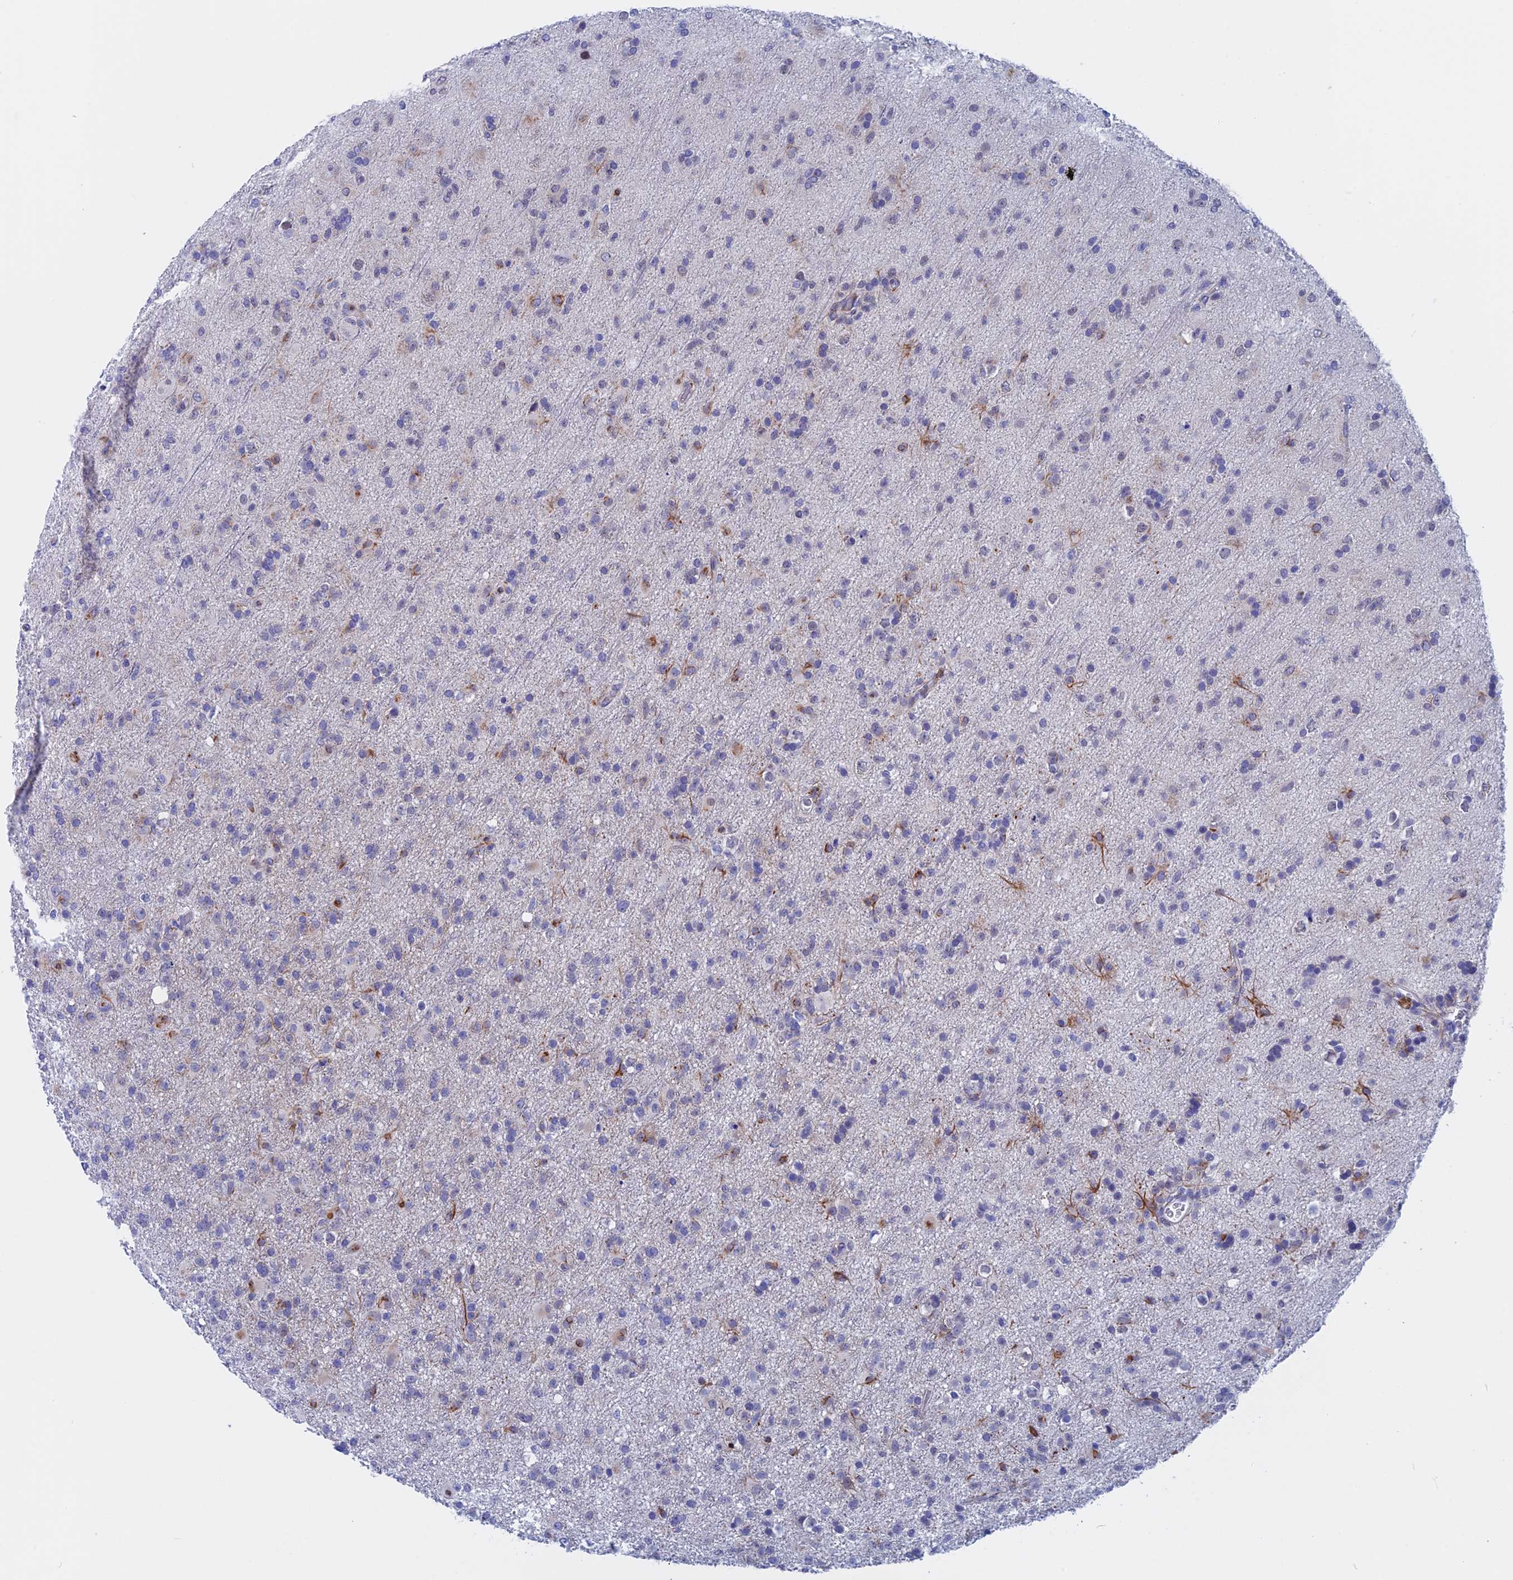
{"staining": {"intensity": "negative", "quantity": "none", "location": "none"}, "tissue": "glioma", "cell_type": "Tumor cells", "image_type": "cancer", "snomed": [{"axis": "morphology", "description": "Glioma, malignant, Low grade"}, {"axis": "topography", "description": "Brain"}], "caption": "The histopathology image demonstrates no significant staining in tumor cells of glioma.", "gene": "WDR83", "patient": {"sex": "male", "age": 65}}